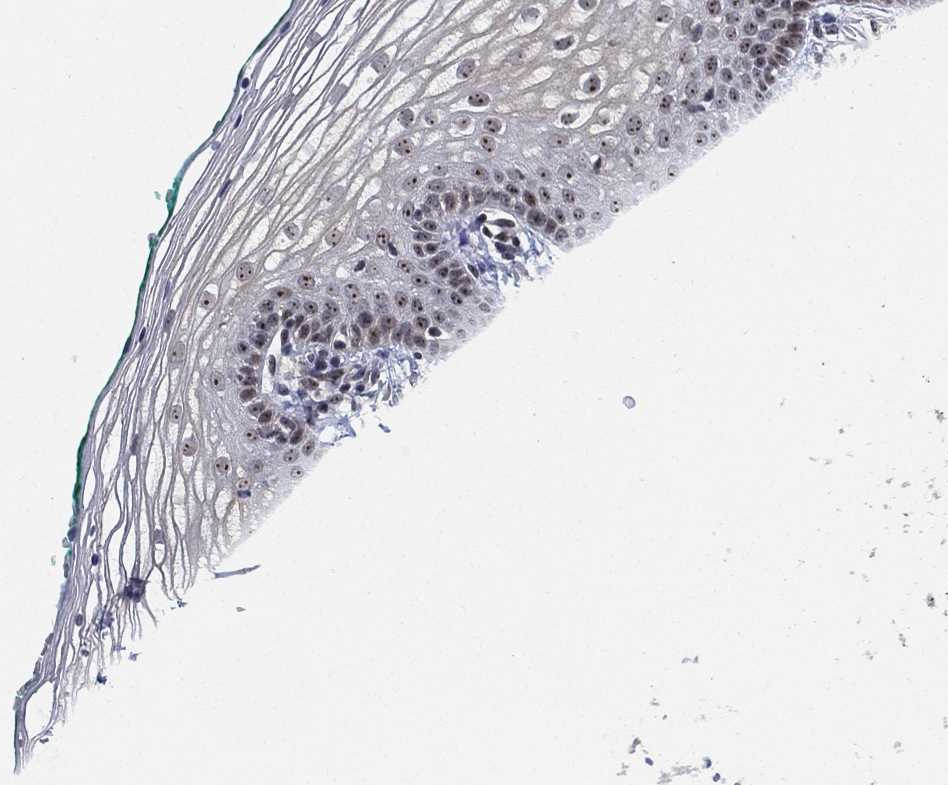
{"staining": {"intensity": "strong", "quantity": "<25%", "location": "nuclear"}, "tissue": "vagina", "cell_type": "Squamous epithelial cells", "image_type": "normal", "snomed": [{"axis": "morphology", "description": "Normal tissue, NOS"}, {"axis": "topography", "description": "Vagina"}], "caption": "Benign vagina displays strong nuclear staining in about <25% of squamous epithelial cells, visualized by immunohistochemistry.", "gene": "PPP1R16B", "patient": {"sex": "female", "age": 36}}